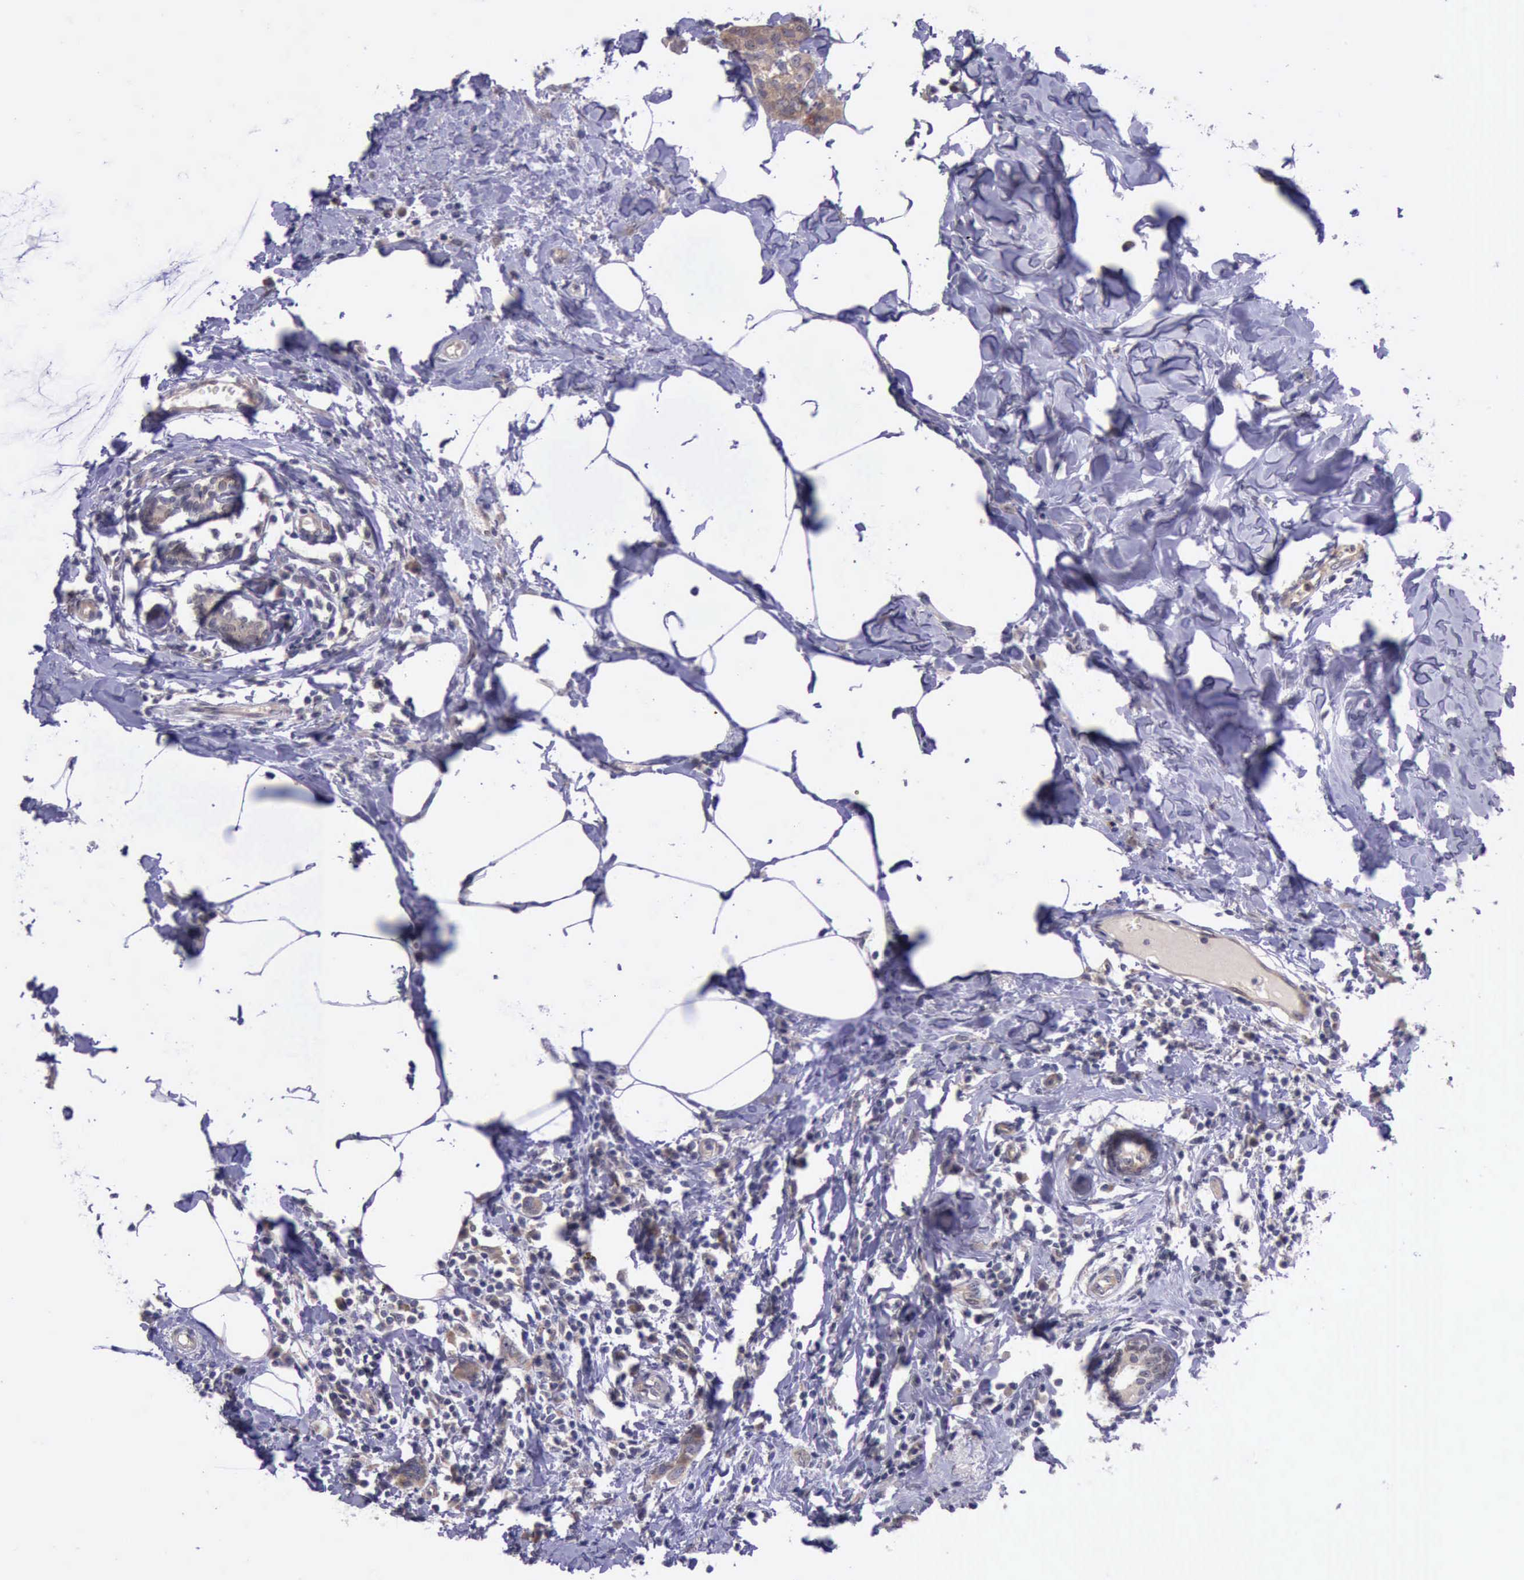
{"staining": {"intensity": "weak", "quantity": ">75%", "location": "cytoplasmic/membranous"}, "tissue": "breast cancer", "cell_type": "Tumor cells", "image_type": "cancer", "snomed": [{"axis": "morphology", "description": "Normal tissue, NOS"}, {"axis": "morphology", "description": "Duct carcinoma"}, {"axis": "topography", "description": "Breast"}], "caption": "A brown stain labels weak cytoplasmic/membranous staining of a protein in breast cancer tumor cells.", "gene": "PLEK2", "patient": {"sex": "female", "age": 50}}